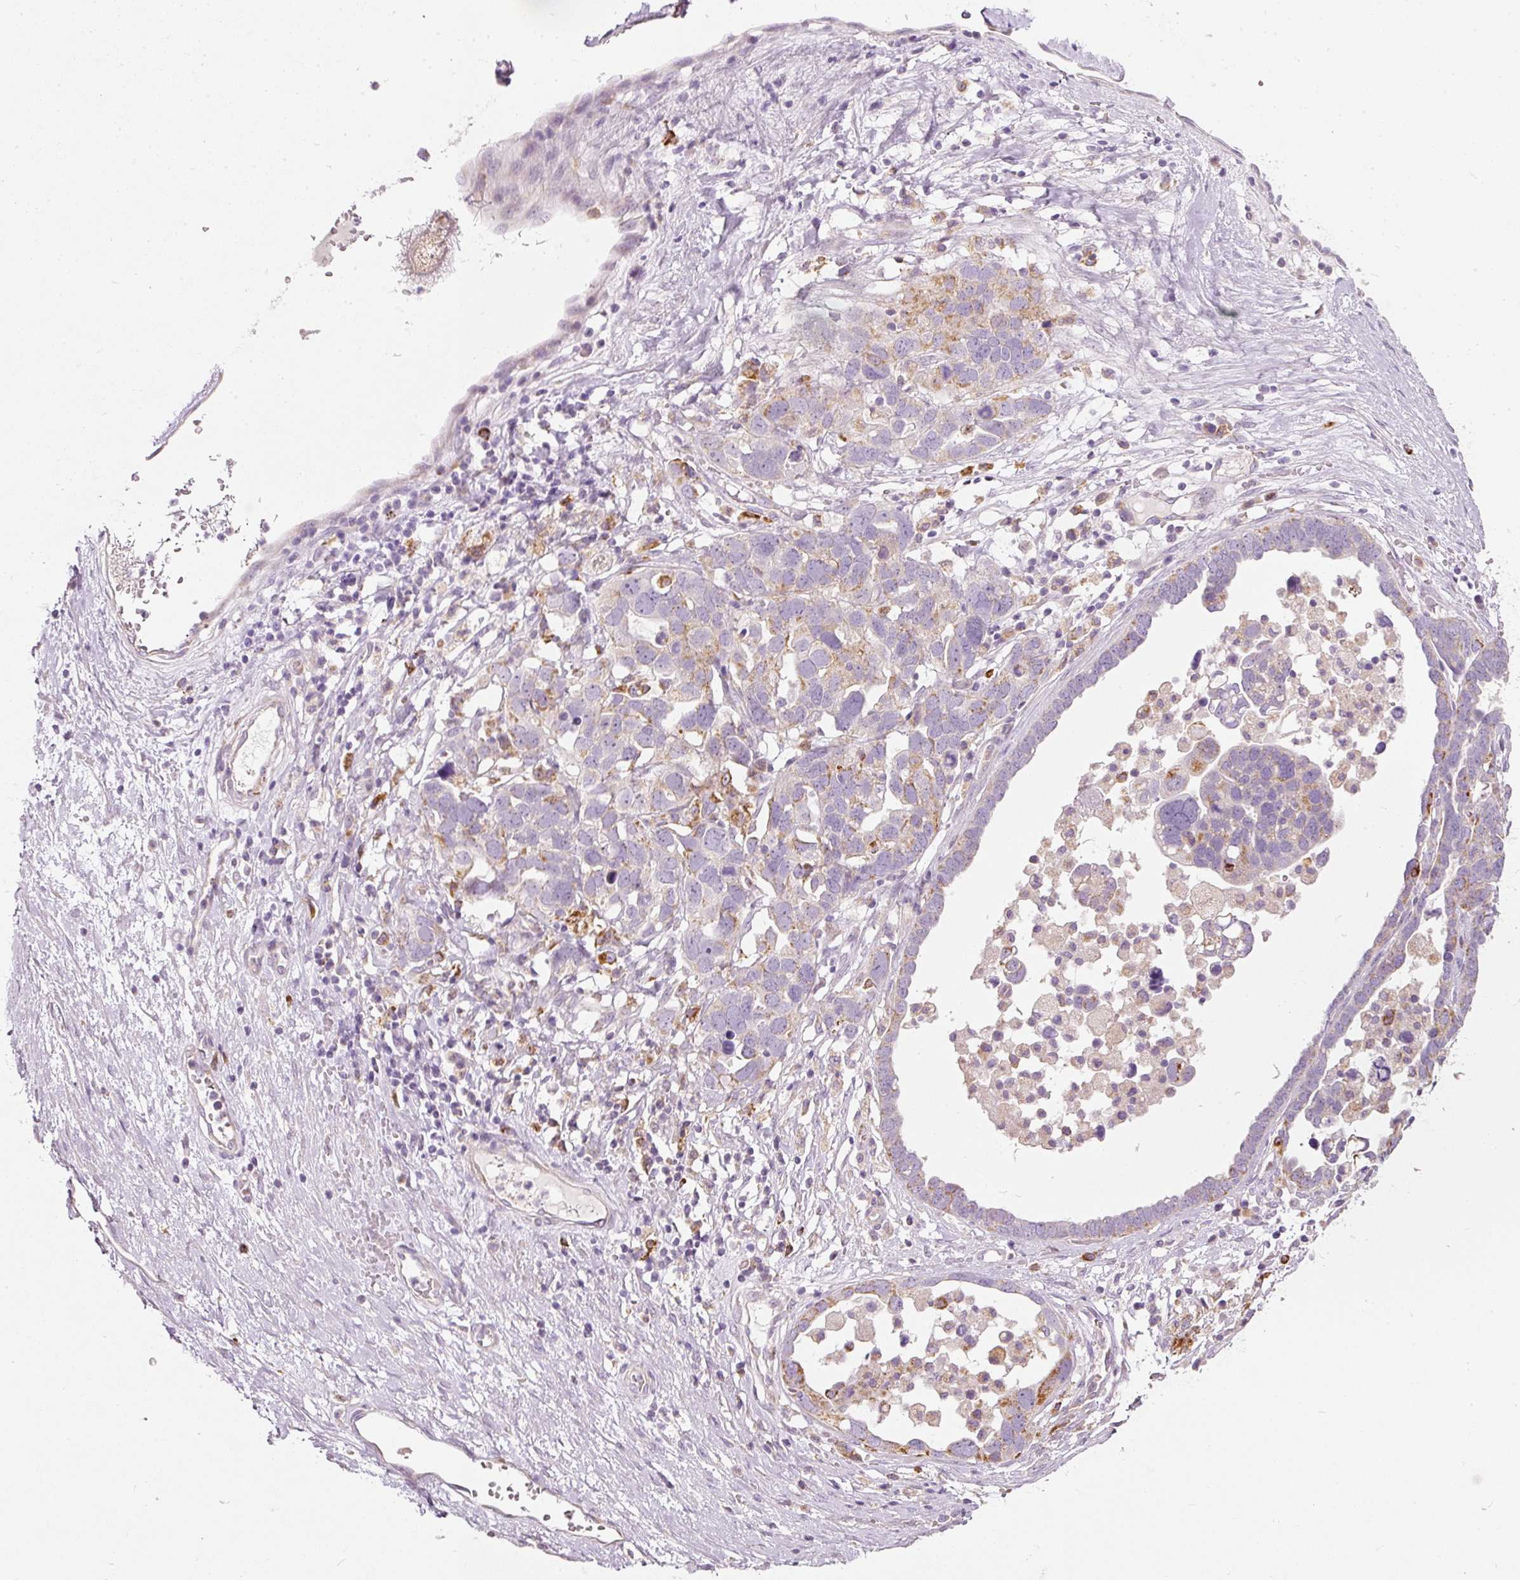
{"staining": {"intensity": "moderate", "quantity": "25%-75%", "location": "cytoplasmic/membranous"}, "tissue": "ovarian cancer", "cell_type": "Tumor cells", "image_type": "cancer", "snomed": [{"axis": "morphology", "description": "Cystadenocarcinoma, serous, NOS"}, {"axis": "topography", "description": "Ovary"}], "caption": "Serous cystadenocarcinoma (ovarian) was stained to show a protein in brown. There is medium levels of moderate cytoplasmic/membranous expression in about 25%-75% of tumor cells.", "gene": "MTHFD2", "patient": {"sex": "female", "age": 54}}